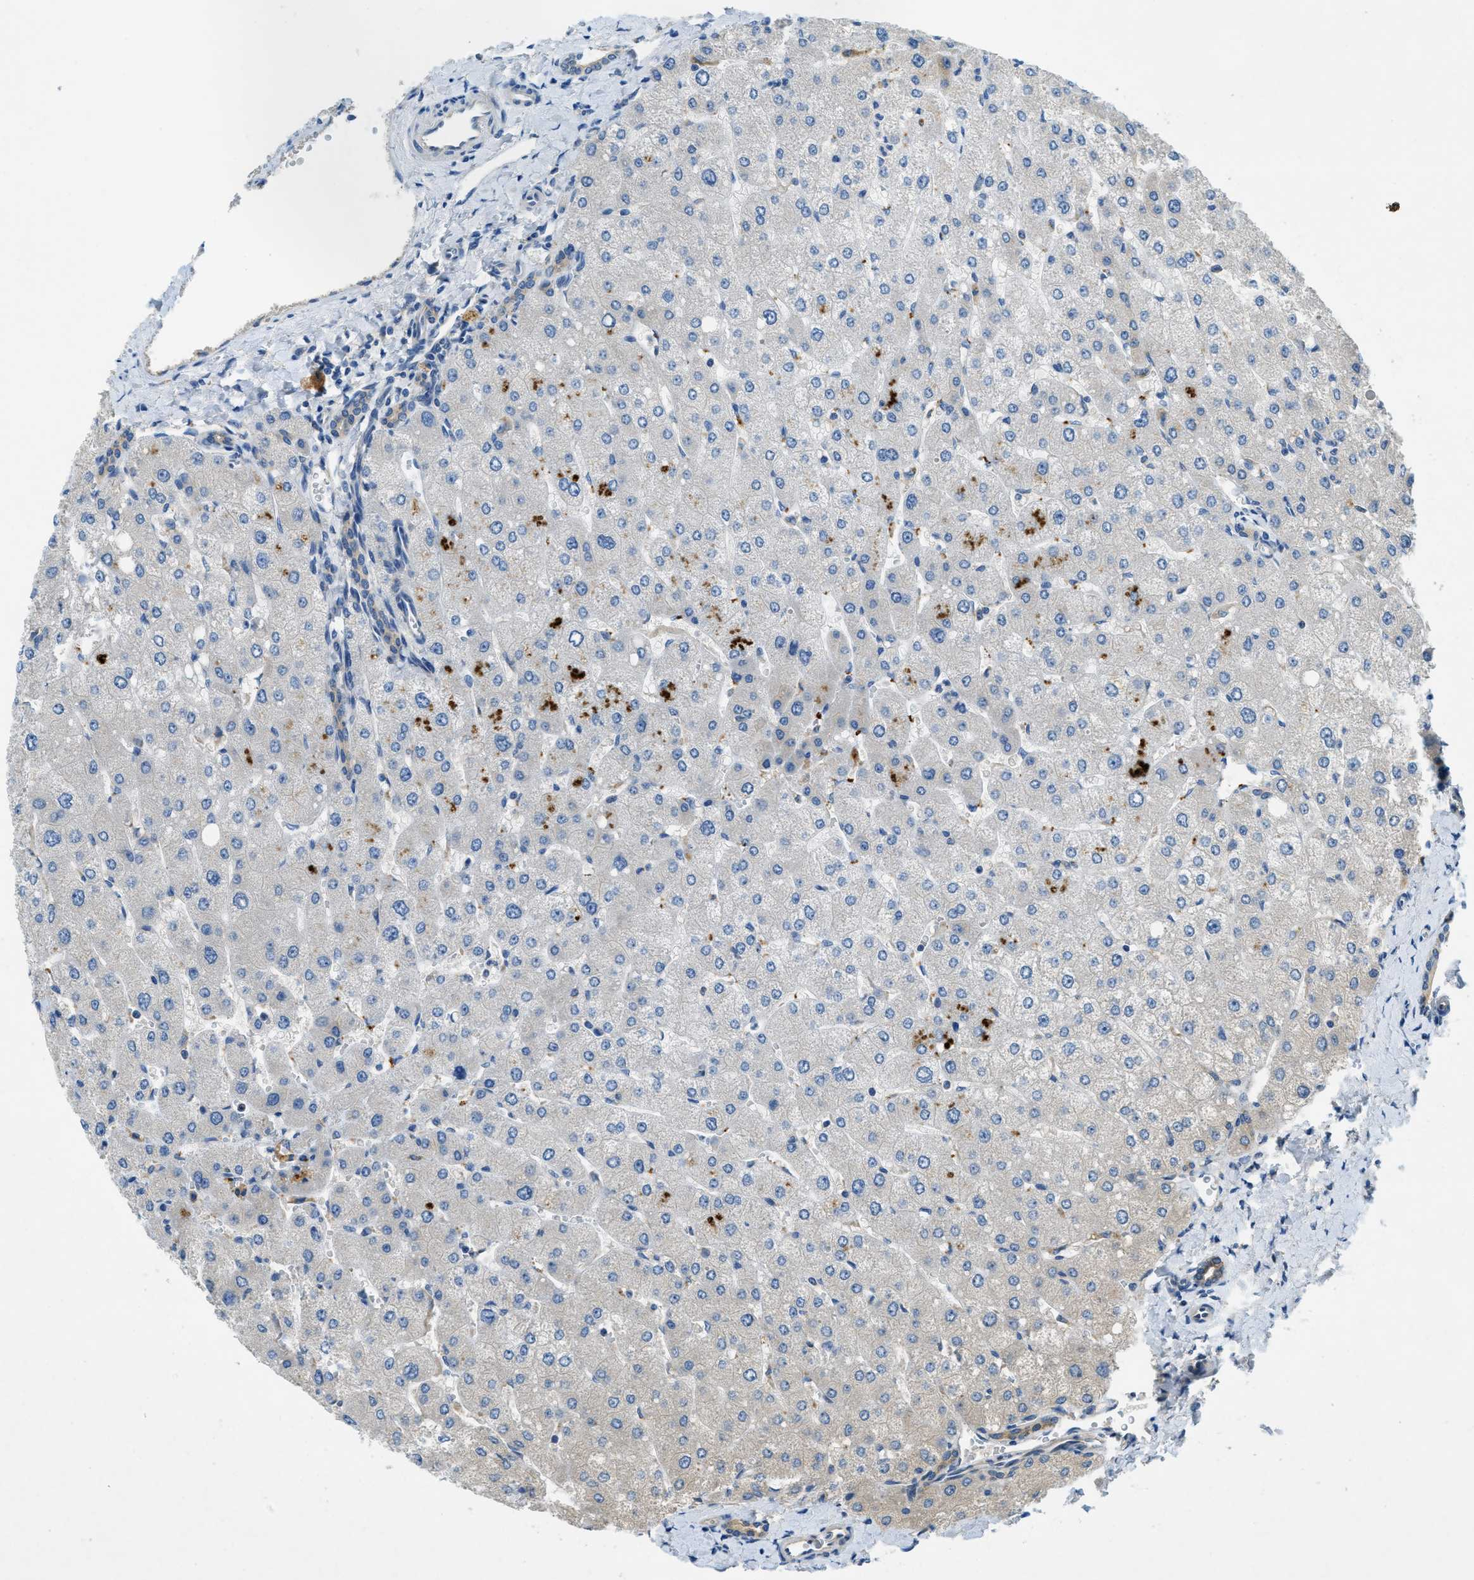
{"staining": {"intensity": "moderate", "quantity": "<25%", "location": "cytoplasmic/membranous"}, "tissue": "liver", "cell_type": "Cholangiocytes", "image_type": "normal", "snomed": [{"axis": "morphology", "description": "Normal tissue, NOS"}, {"axis": "topography", "description": "Liver"}], "caption": "Cholangiocytes show moderate cytoplasmic/membranous expression in about <25% of cells in unremarkable liver. (DAB = brown stain, brightfield microscopy at high magnification).", "gene": "RIPK2", "patient": {"sex": "male", "age": 55}}